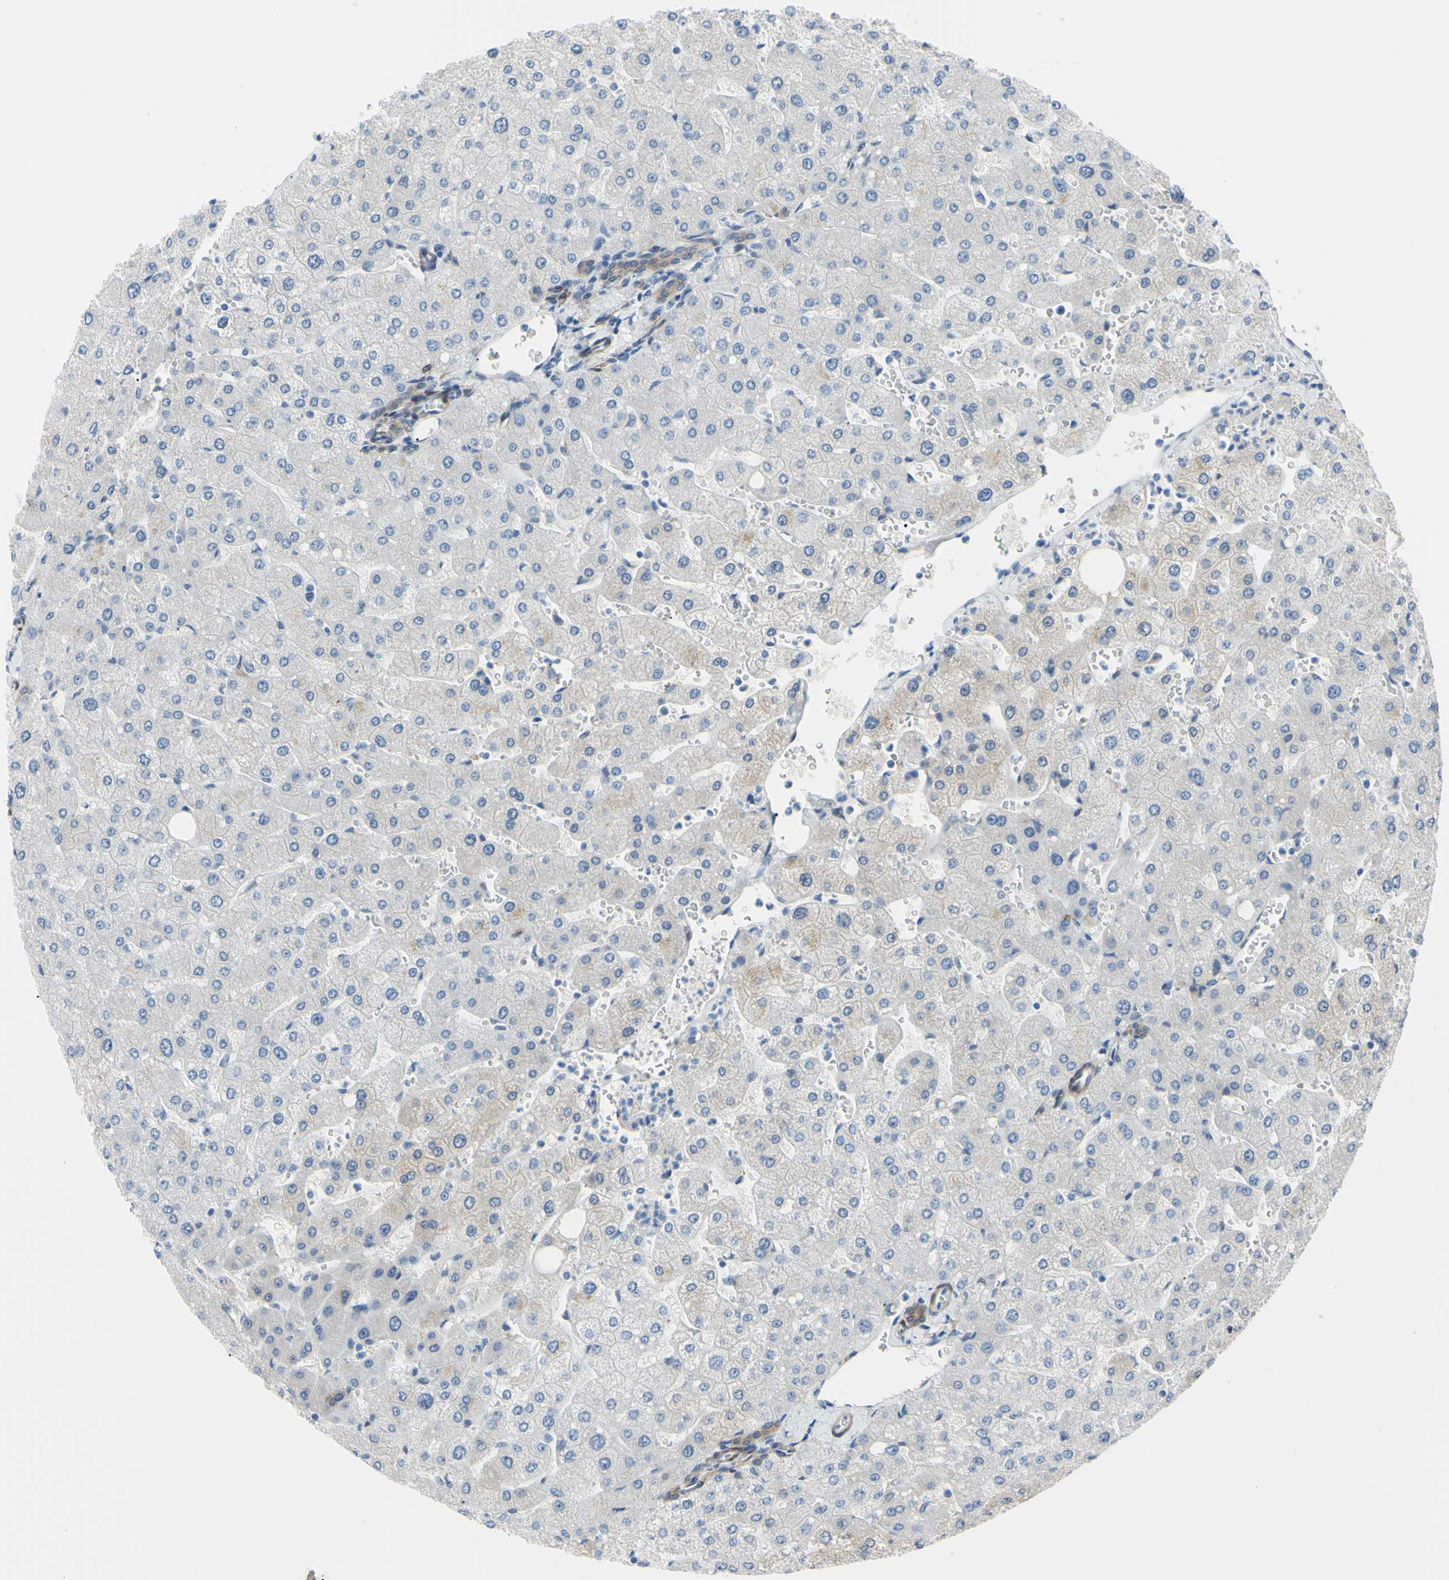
{"staining": {"intensity": "moderate", "quantity": ">75%", "location": "cytoplasmic/membranous"}, "tissue": "liver", "cell_type": "Cholangiocytes", "image_type": "normal", "snomed": [{"axis": "morphology", "description": "Normal tissue, NOS"}, {"axis": "topography", "description": "Liver"}], "caption": "Brown immunohistochemical staining in normal human liver shows moderate cytoplasmic/membranous expression in about >75% of cholangiocytes. (Brightfield microscopy of DAB IHC at high magnification).", "gene": "NOL3", "patient": {"sex": "male", "age": 55}}